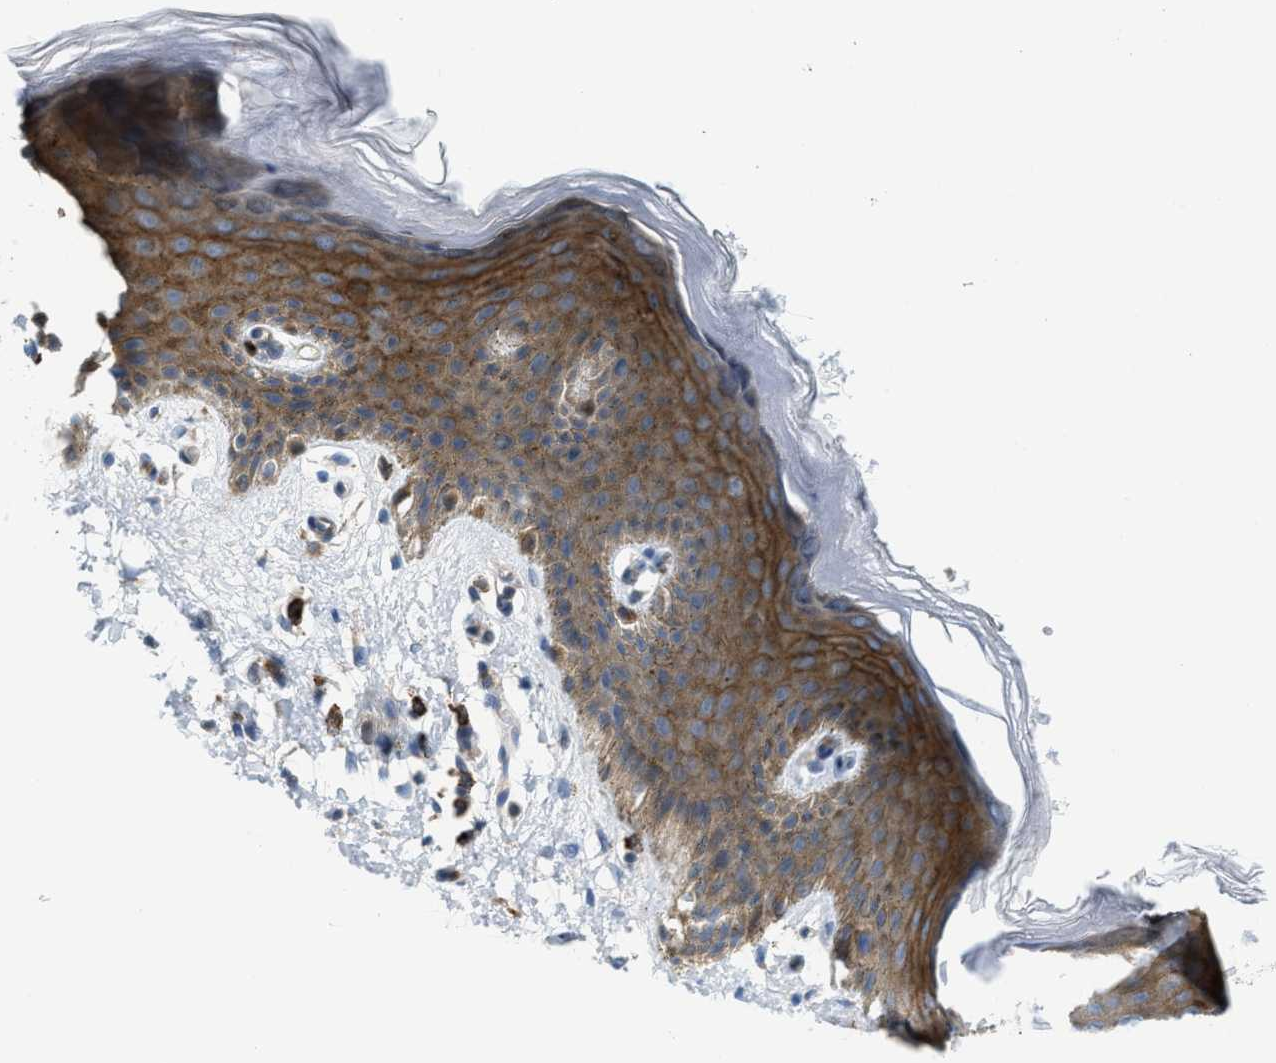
{"staining": {"intensity": "moderate", "quantity": "25%-75%", "location": "cytoplasmic/membranous"}, "tissue": "skin", "cell_type": "Epidermal cells", "image_type": "normal", "snomed": [{"axis": "morphology", "description": "Normal tissue, NOS"}, {"axis": "topography", "description": "Anal"}], "caption": "IHC micrograph of normal human skin stained for a protein (brown), which reveals medium levels of moderate cytoplasmic/membranous staining in about 25%-75% of epidermal cells.", "gene": "KLHDC10", "patient": {"sex": "male", "age": 44}}